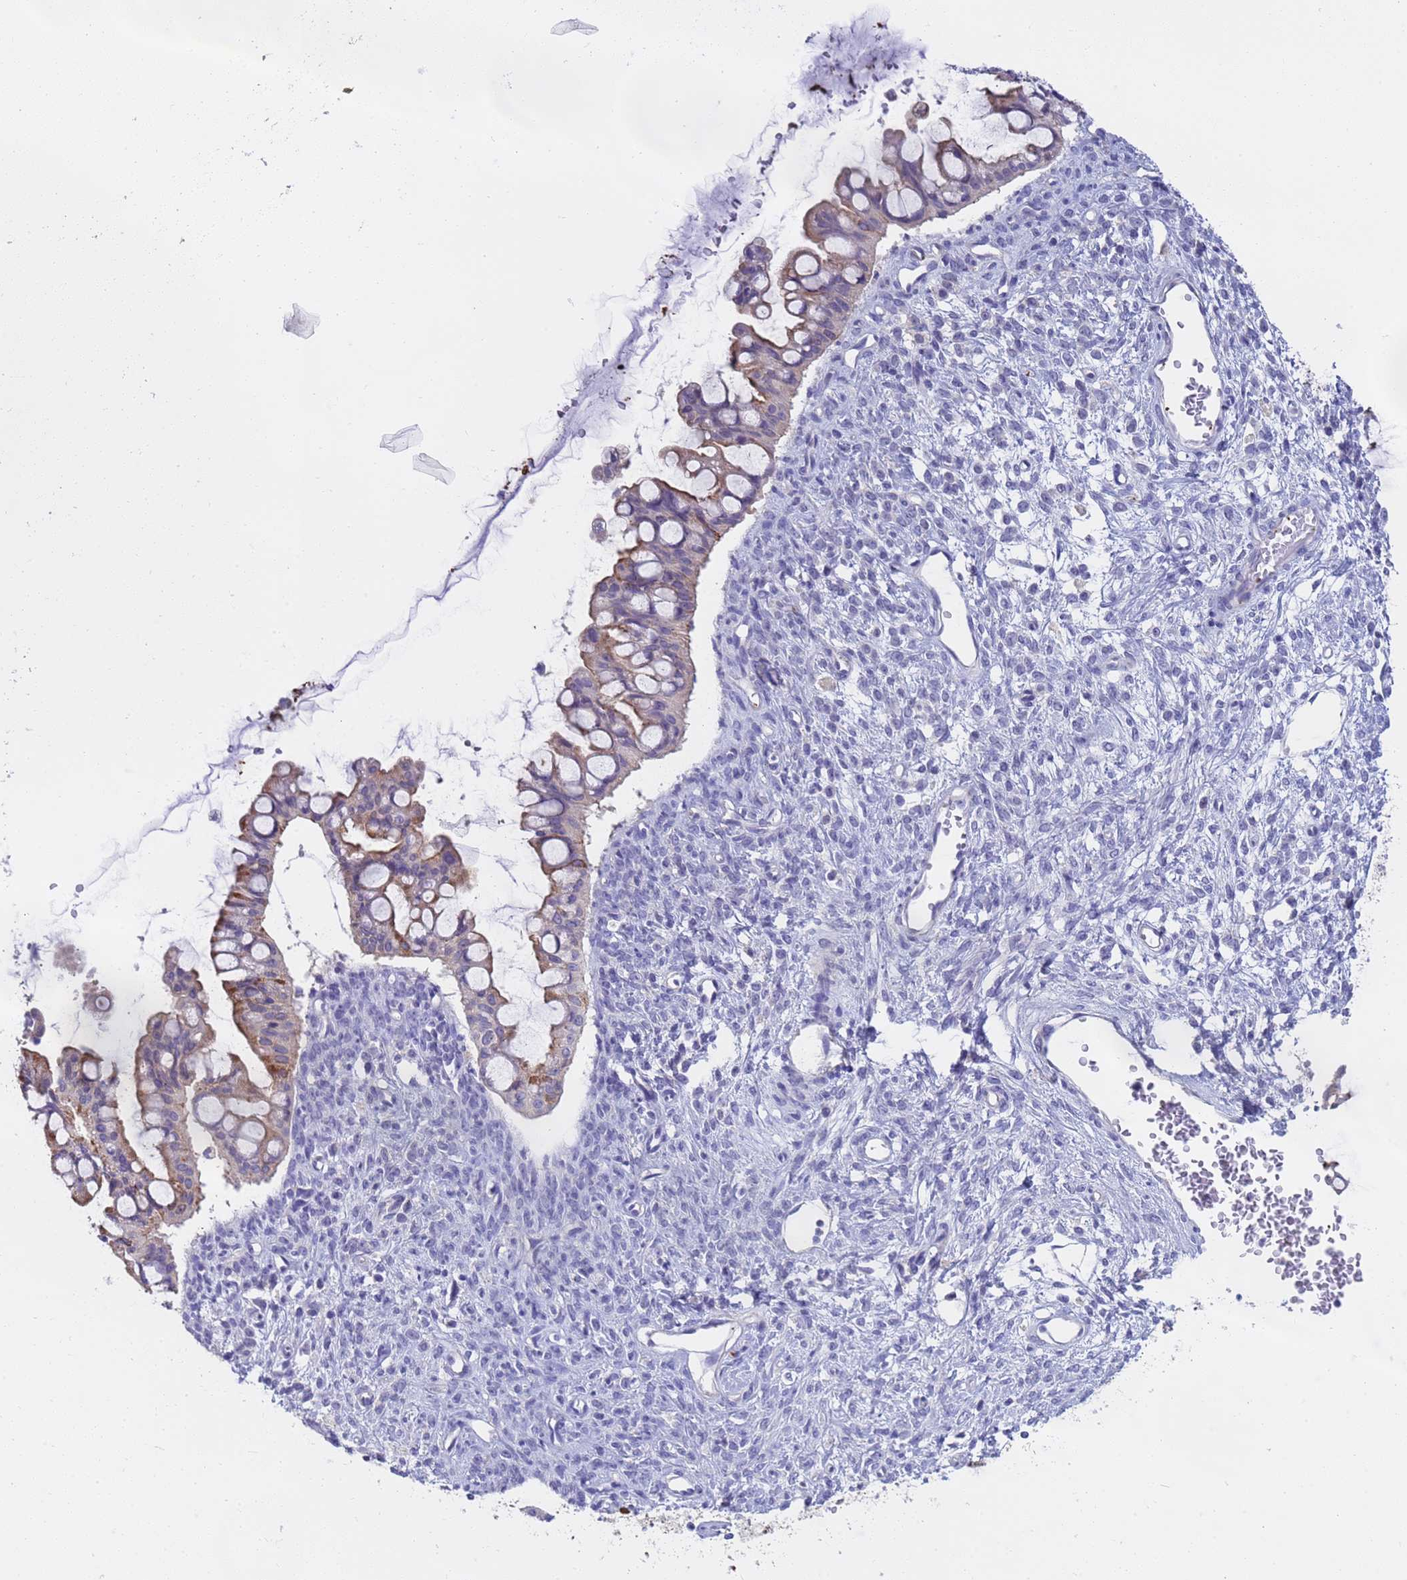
{"staining": {"intensity": "moderate", "quantity": "25%-75%", "location": "cytoplasmic/membranous"}, "tissue": "ovarian cancer", "cell_type": "Tumor cells", "image_type": "cancer", "snomed": [{"axis": "morphology", "description": "Cystadenocarcinoma, mucinous, NOS"}, {"axis": "topography", "description": "Ovary"}], "caption": "A high-resolution micrograph shows immunohistochemistry (IHC) staining of ovarian cancer, which shows moderate cytoplasmic/membranous staining in about 25%-75% of tumor cells.", "gene": "CAPN7", "patient": {"sex": "female", "age": 73}}